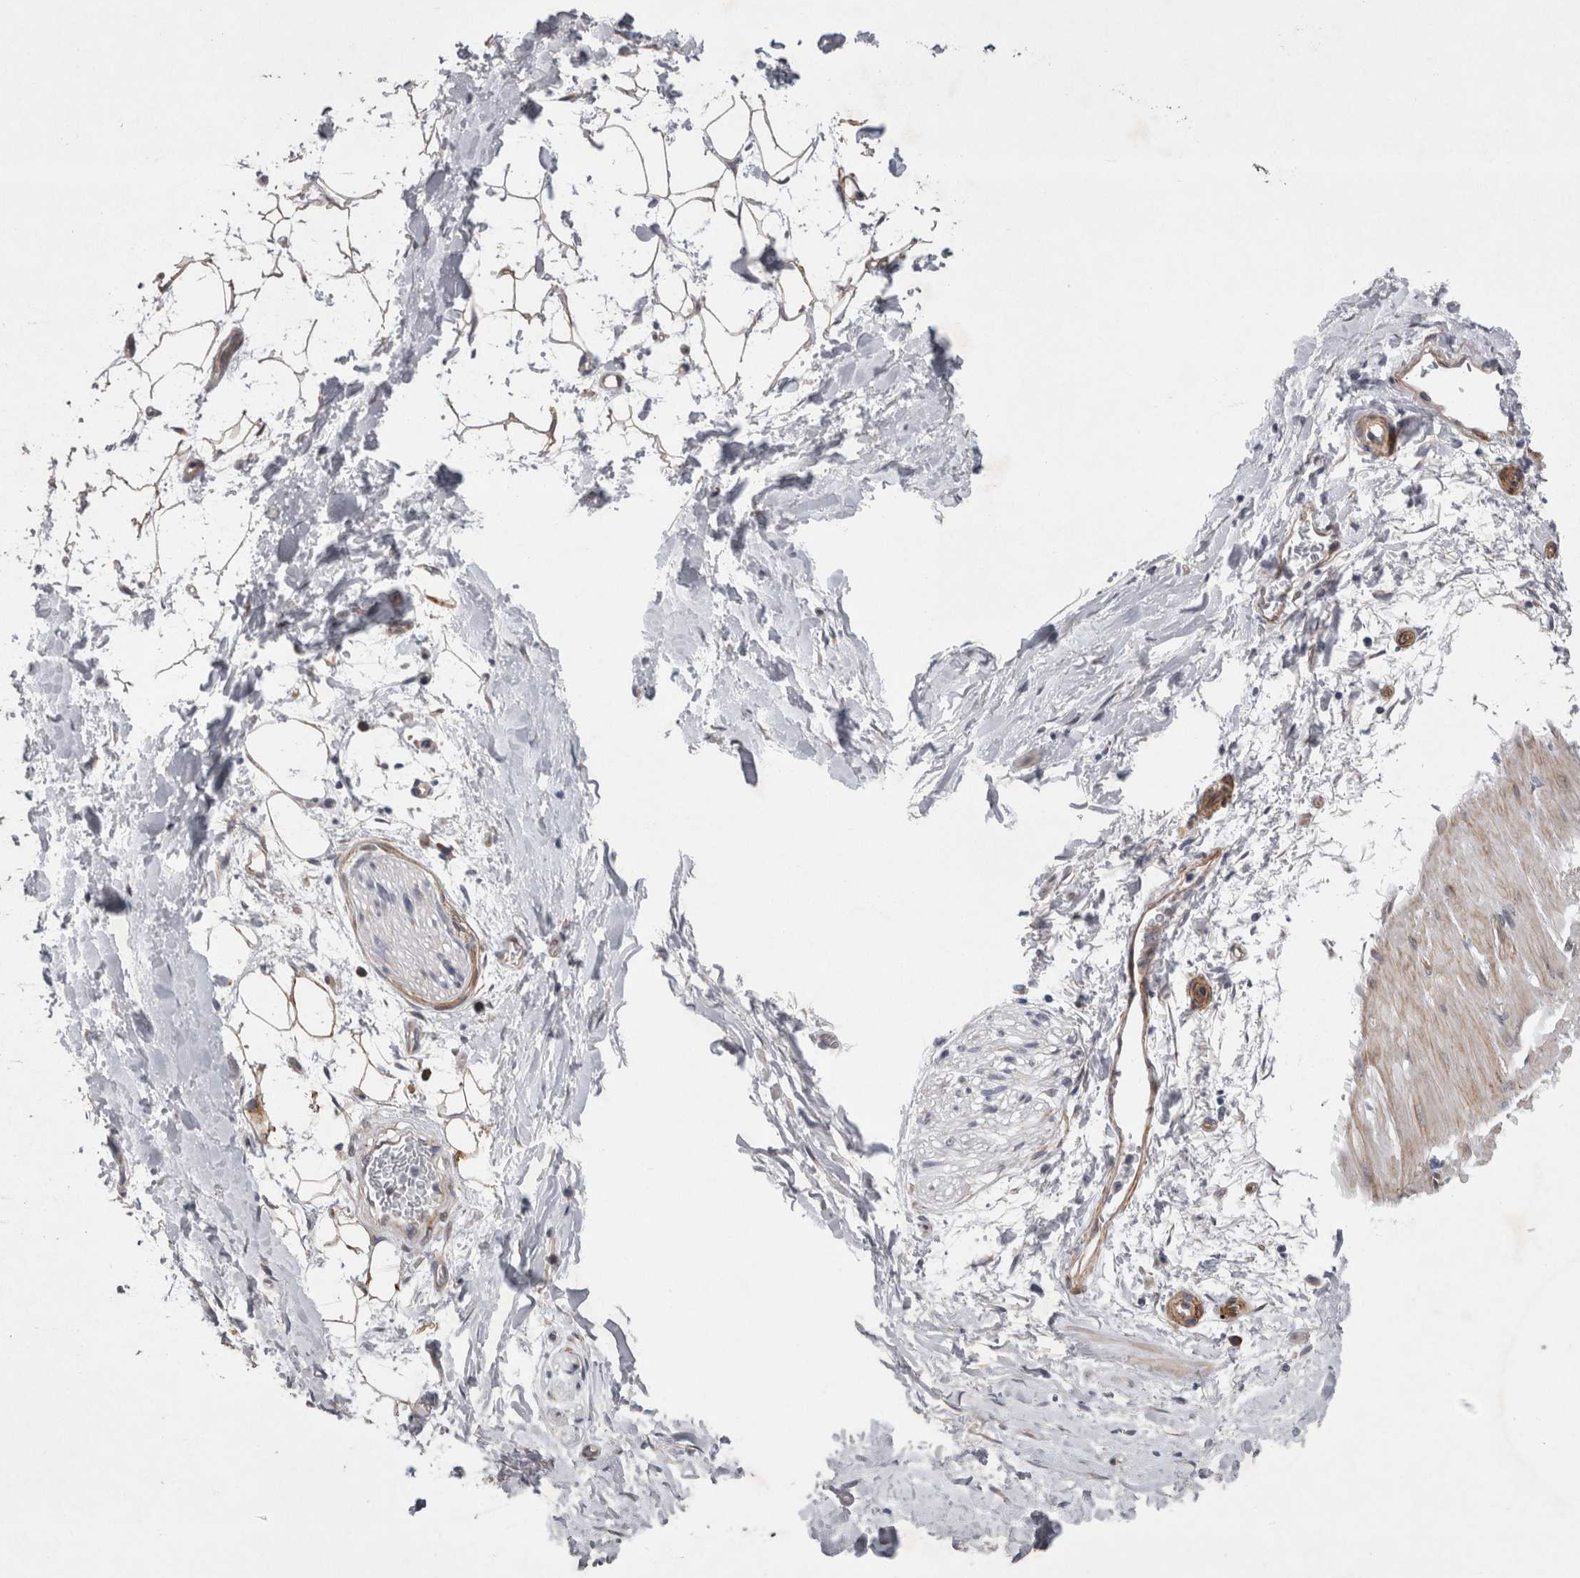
{"staining": {"intensity": "weak", "quantity": ">75%", "location": "cytoplasmic/membranous"}, "tissue": "adipose tissue", "cell_type": "Adipocytes", "image_type": "normal", "snomed": [{"axis": "morphology", "description": "Normal tissue, NOS"}, {"axis": "topography", "description": "Soft tissue"}], "caption": "High-power microscopy captured an immunohistochemistry (IHC) histopathology image of normal adipose tissue, revealing weak cytoplasmic/membranous expression in about >75% of adipocytes. (Brightfield microscopy of DAB IHC at high magnification).", "gene": "DDX6", "patient": {"sex": "male", "age": 72}}